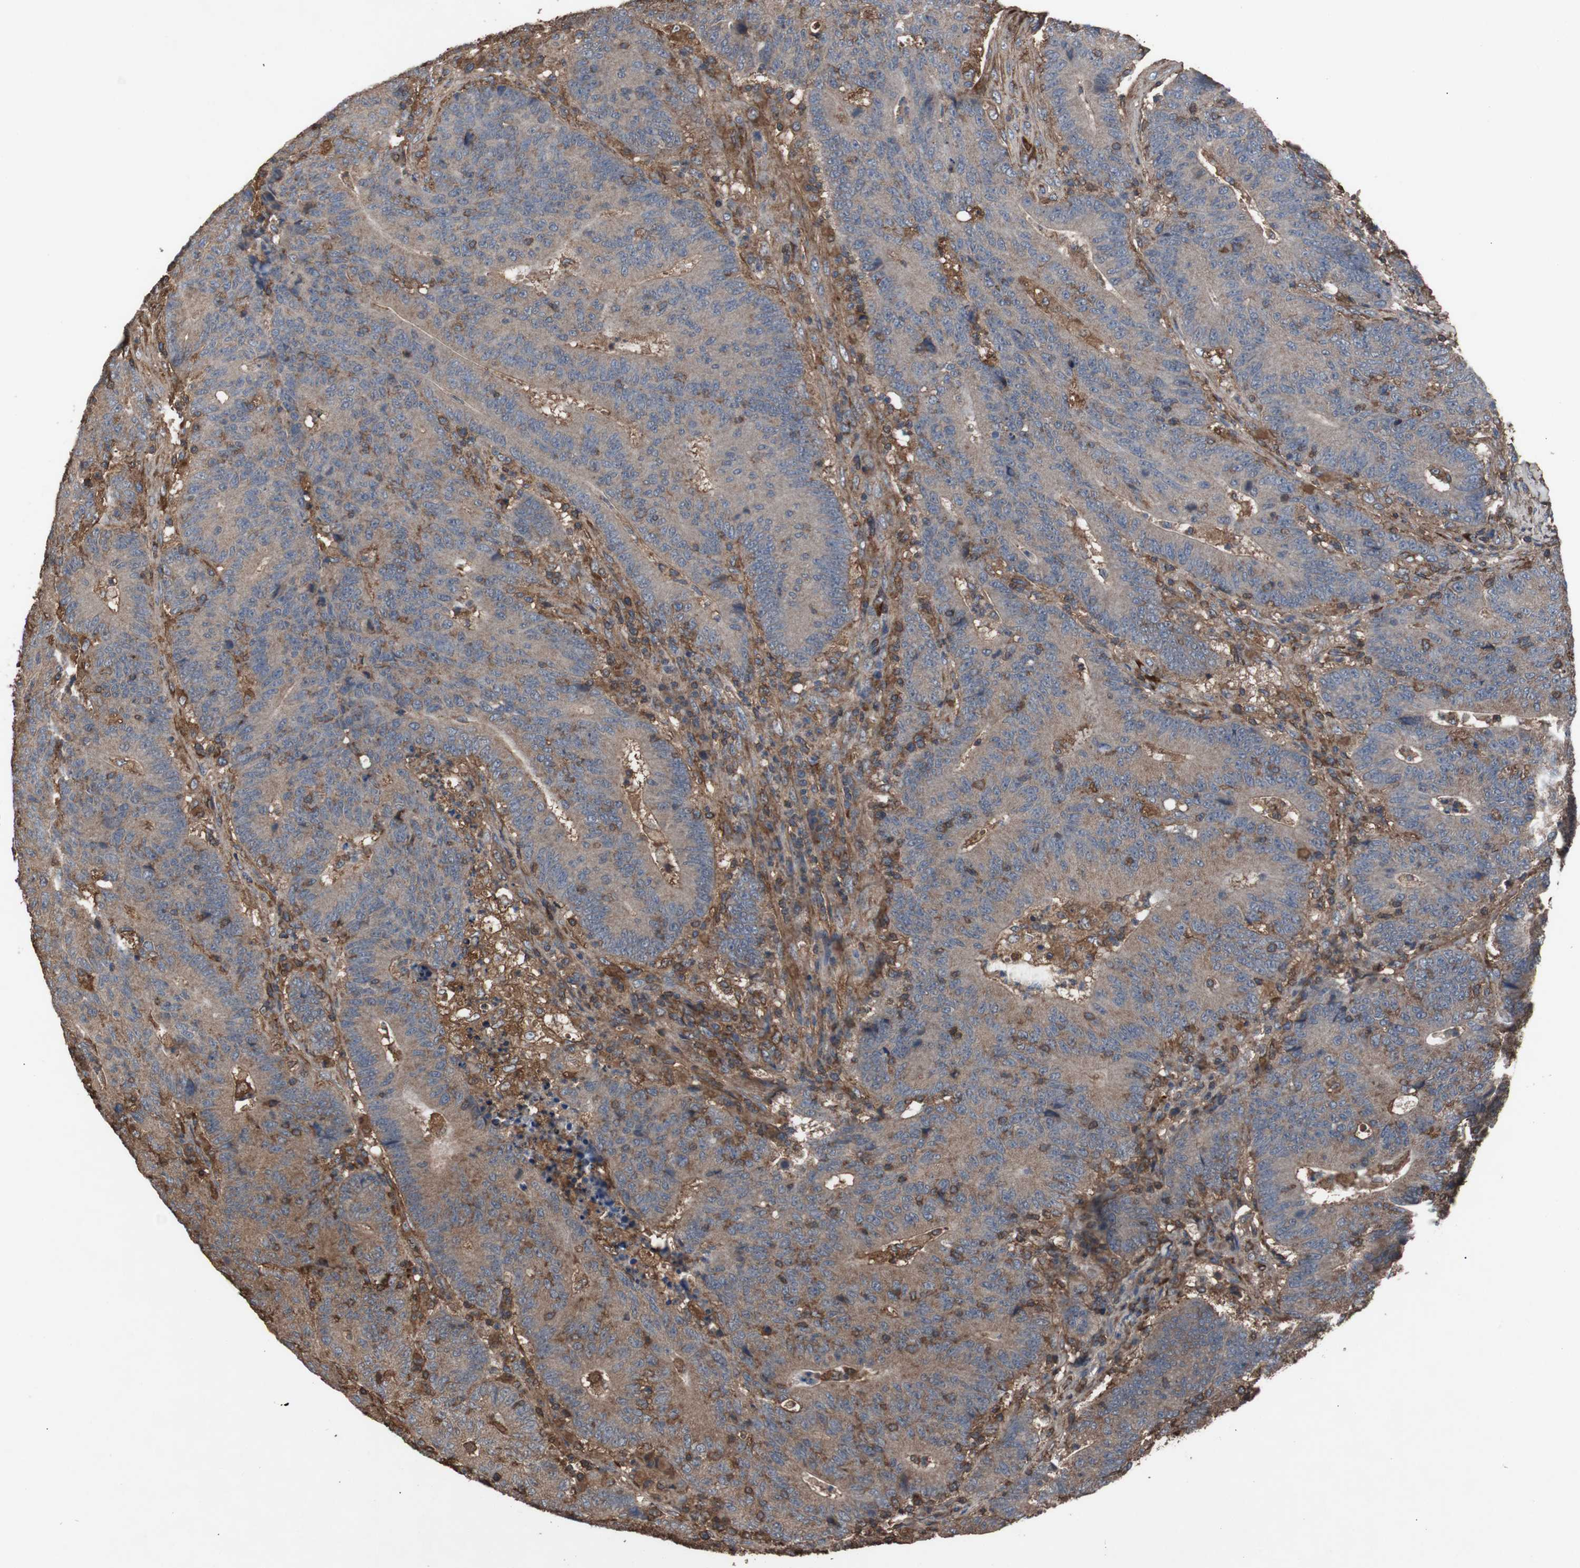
{"staining": {"intensity": "weak", "quantity": ">75%", "location": "cytoplasmic/membranous"}, "tissue": "colorectal cancer", "cell_type": "Tumor cells", "image_type": "cancer", "snomed": [{"axis": "morphology", "description": "Normal tissue, NOS"}, {"axis": "morphology", "description": "Adenocarcinoma, NOS"}, {"axis": "topography", "description": "Colon"}], "caption": "A histopathology image of colorectal cancer stained for a protein demonstrates weak cytoplasmic/membranous brown staining in tumor cells. (DAB (3,3'-diaminobenzidine) = brown stain, brightfield microscopy at high magnification).", "gene": "COL6A2", "patient": {"sex": "female", "age": 75}}